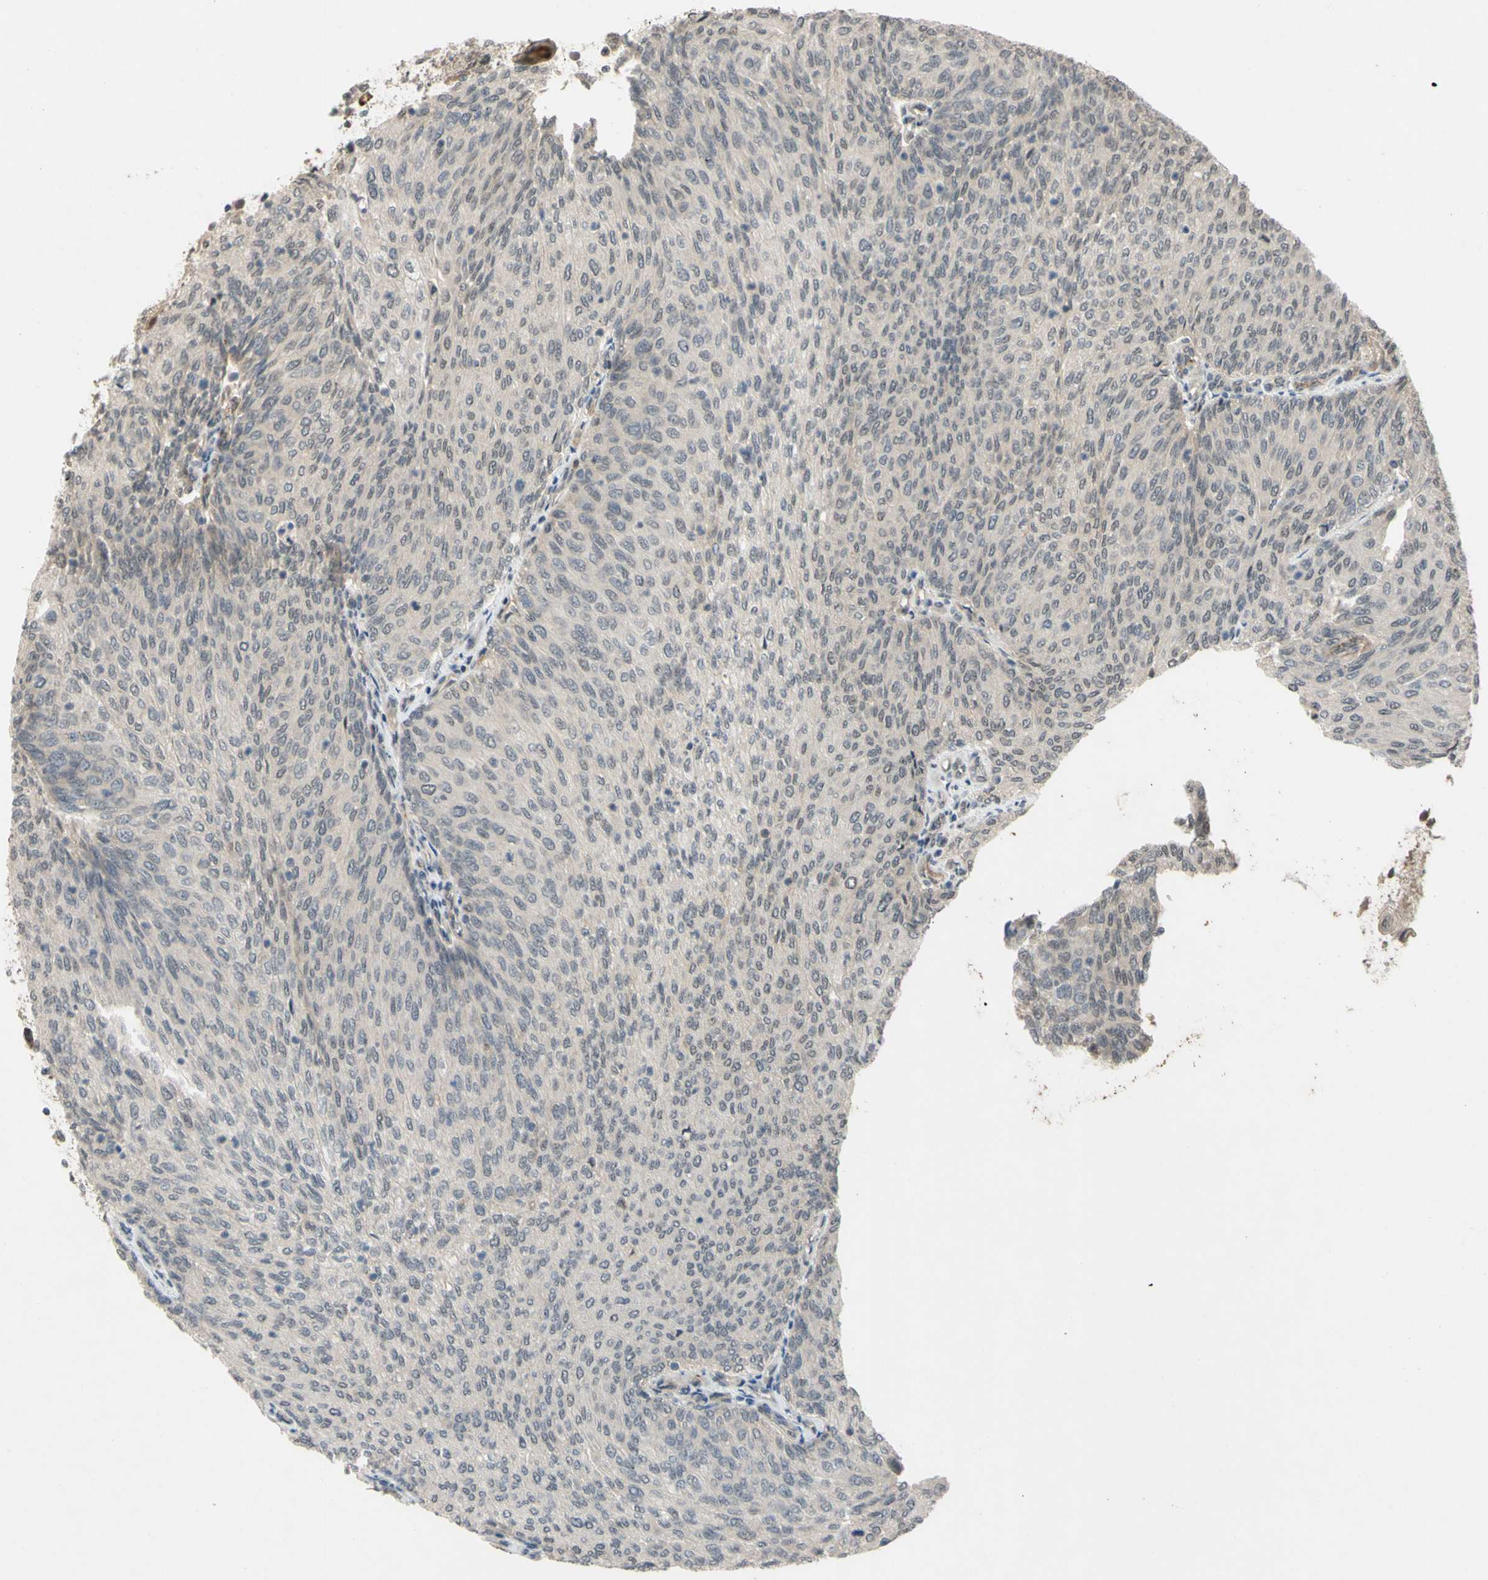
{"staining": {"intensity": "negative", "quantity": "none", "location": "none"}, "tissue": "urothelial cancer", "cell_type": "Tumor cells", "image_type": "cancer", "snomed": [{"axis": "morphology", "description": "Urothelial carcinoma, Low grade"}, {"axis": "topography", "description": "Urinary bladder"}], "caption": "An image of urothelial cancer stained for a protein exhibits no brown staining in tumor cells.", "gene": "ALK", "patient": {"sex": "female", "age": 79}}